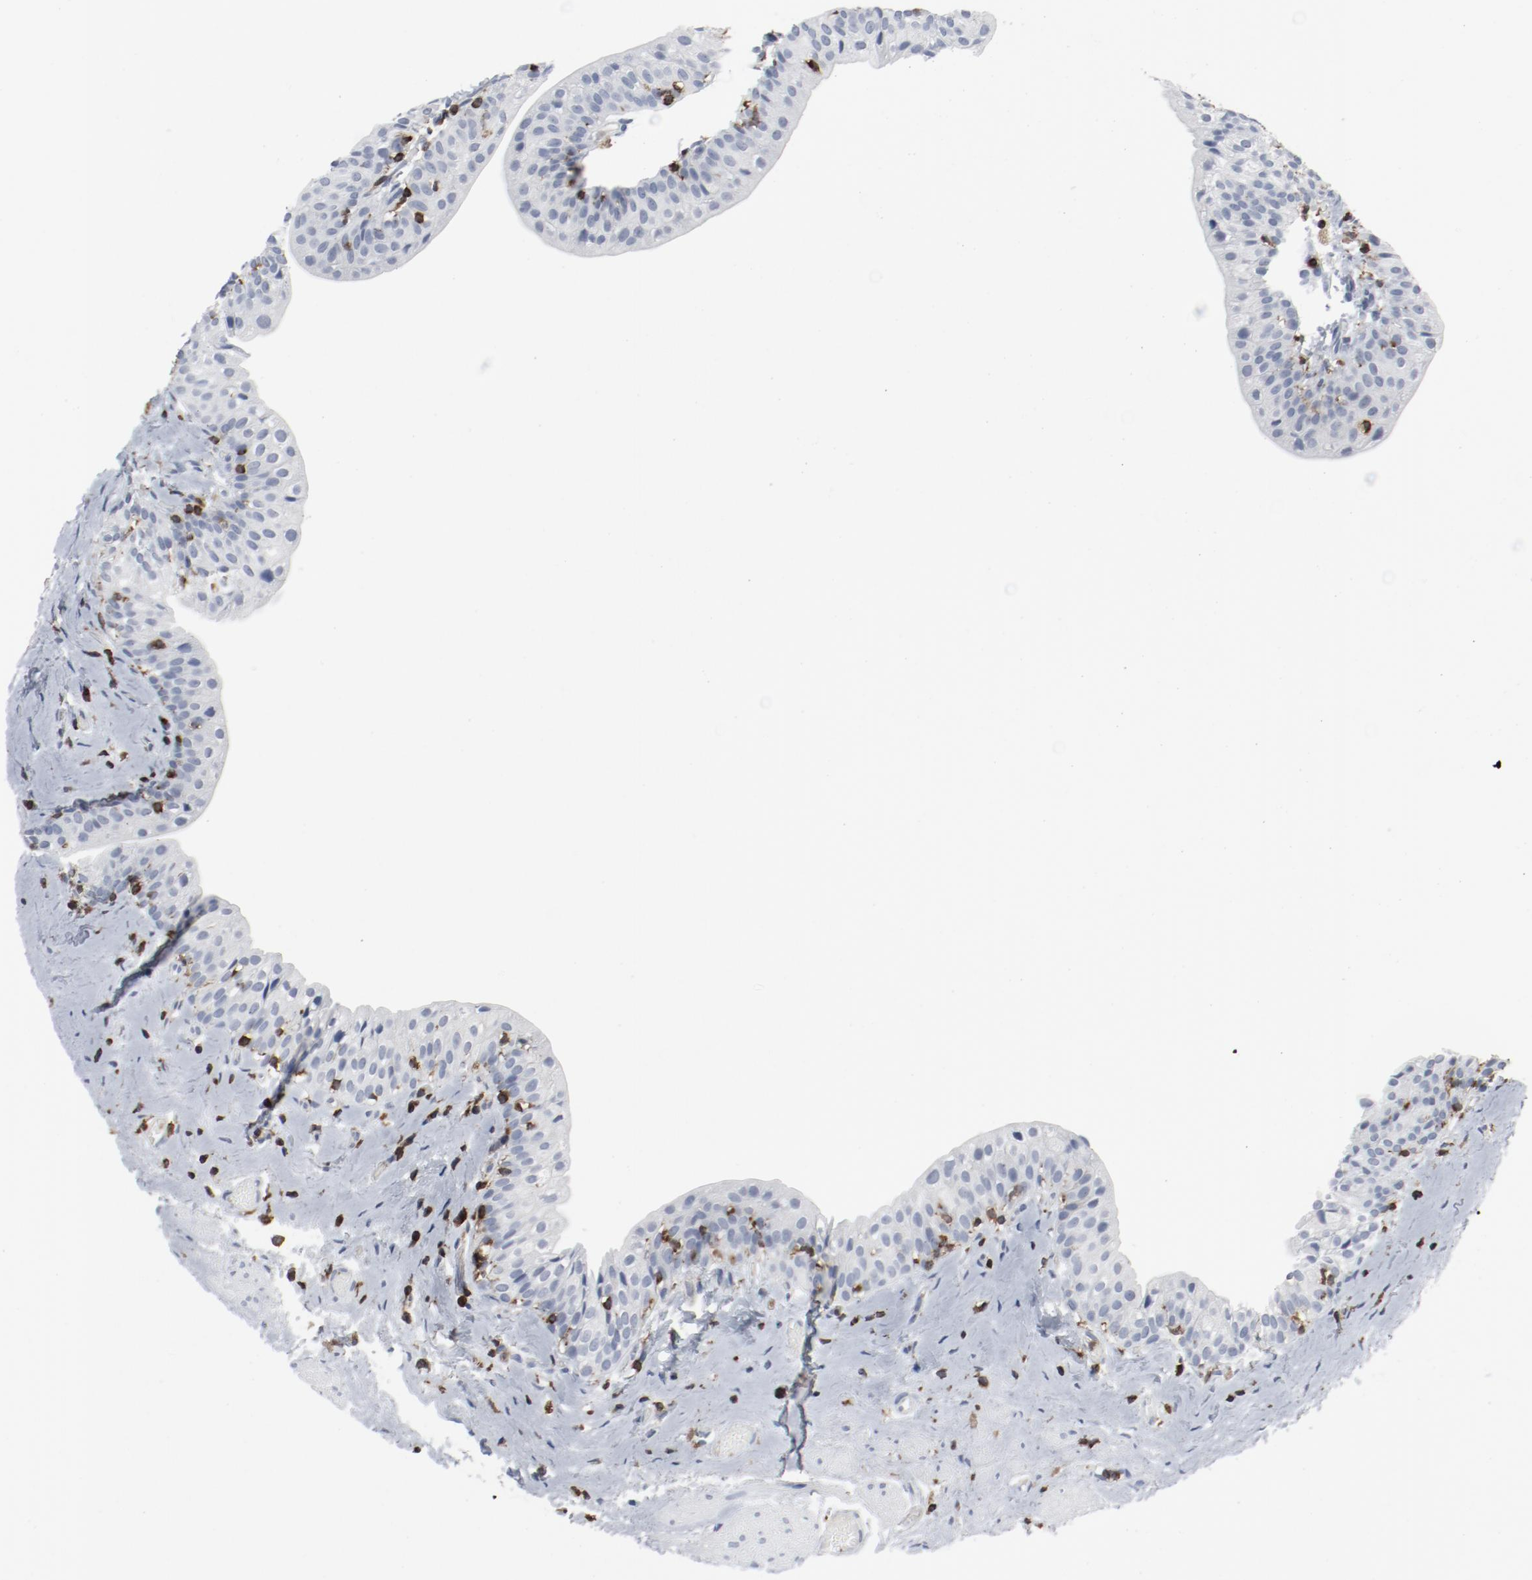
{"staining": {"intensity": "negative", "quantity": "none", "location": "none"}, "tissue": "urinary bladder", "cell_type": "Urothelial cells", "image_type": "normal", "snomed": [{"axis": "morphology", "description": "Normal tissue, NOS"}, {"axis": "topography", "description": "Urinary bladder"}], "caption": "Immunohistochemistry (IHC) image of normal urinary bladder stained for a protein (brown), which reveals no expression in urothelial cells. (DAB immunohistochemistry (IHC), high magnification).", "gene": "LCP2", "patient": {"sex": "male", "age": 59}}